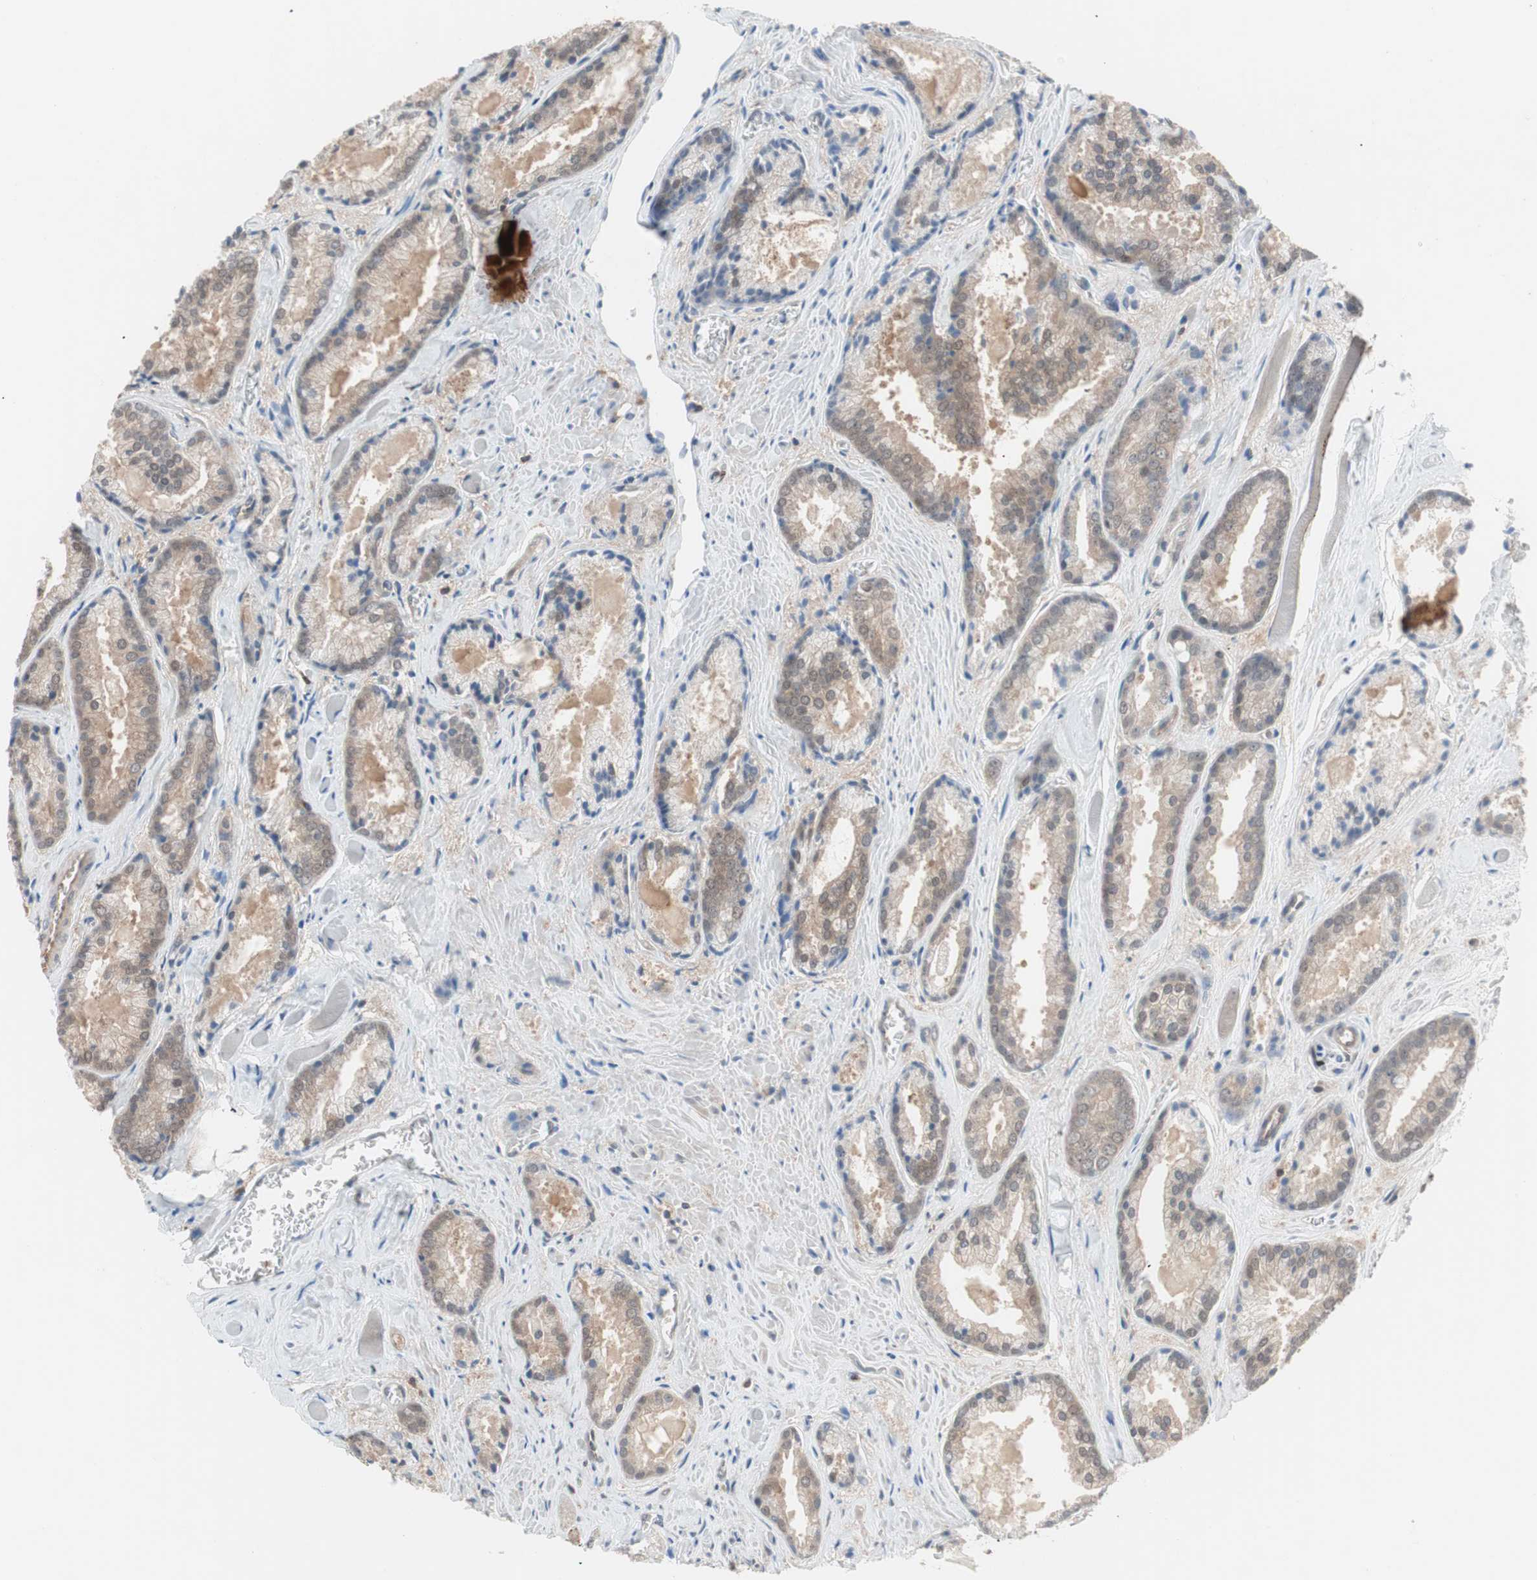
{"staining": {"intensity": "weak", "quantity": "25%-75%", "location": "cytoplasmic/membranous"}, "tissue": "prostate cancer", "cell_type": "Tumor cells", "image_type": "cancer", "snomed": [{"axis": "morphology", "description": "Adenocarcinoma, Low grade"}, {"axis": "topography", "description": "Prostate"}], "caption": "IHC (DAB) staining of human prostate cancer (adenocarcinoma (low-grade)) displays weak cytoplasmic/membranous protein expression in about 25%-75% of tumor cells. Nuclei are stained in blue.", "gene": "GALT", "patient": {"sex": "male", "age": 64}}